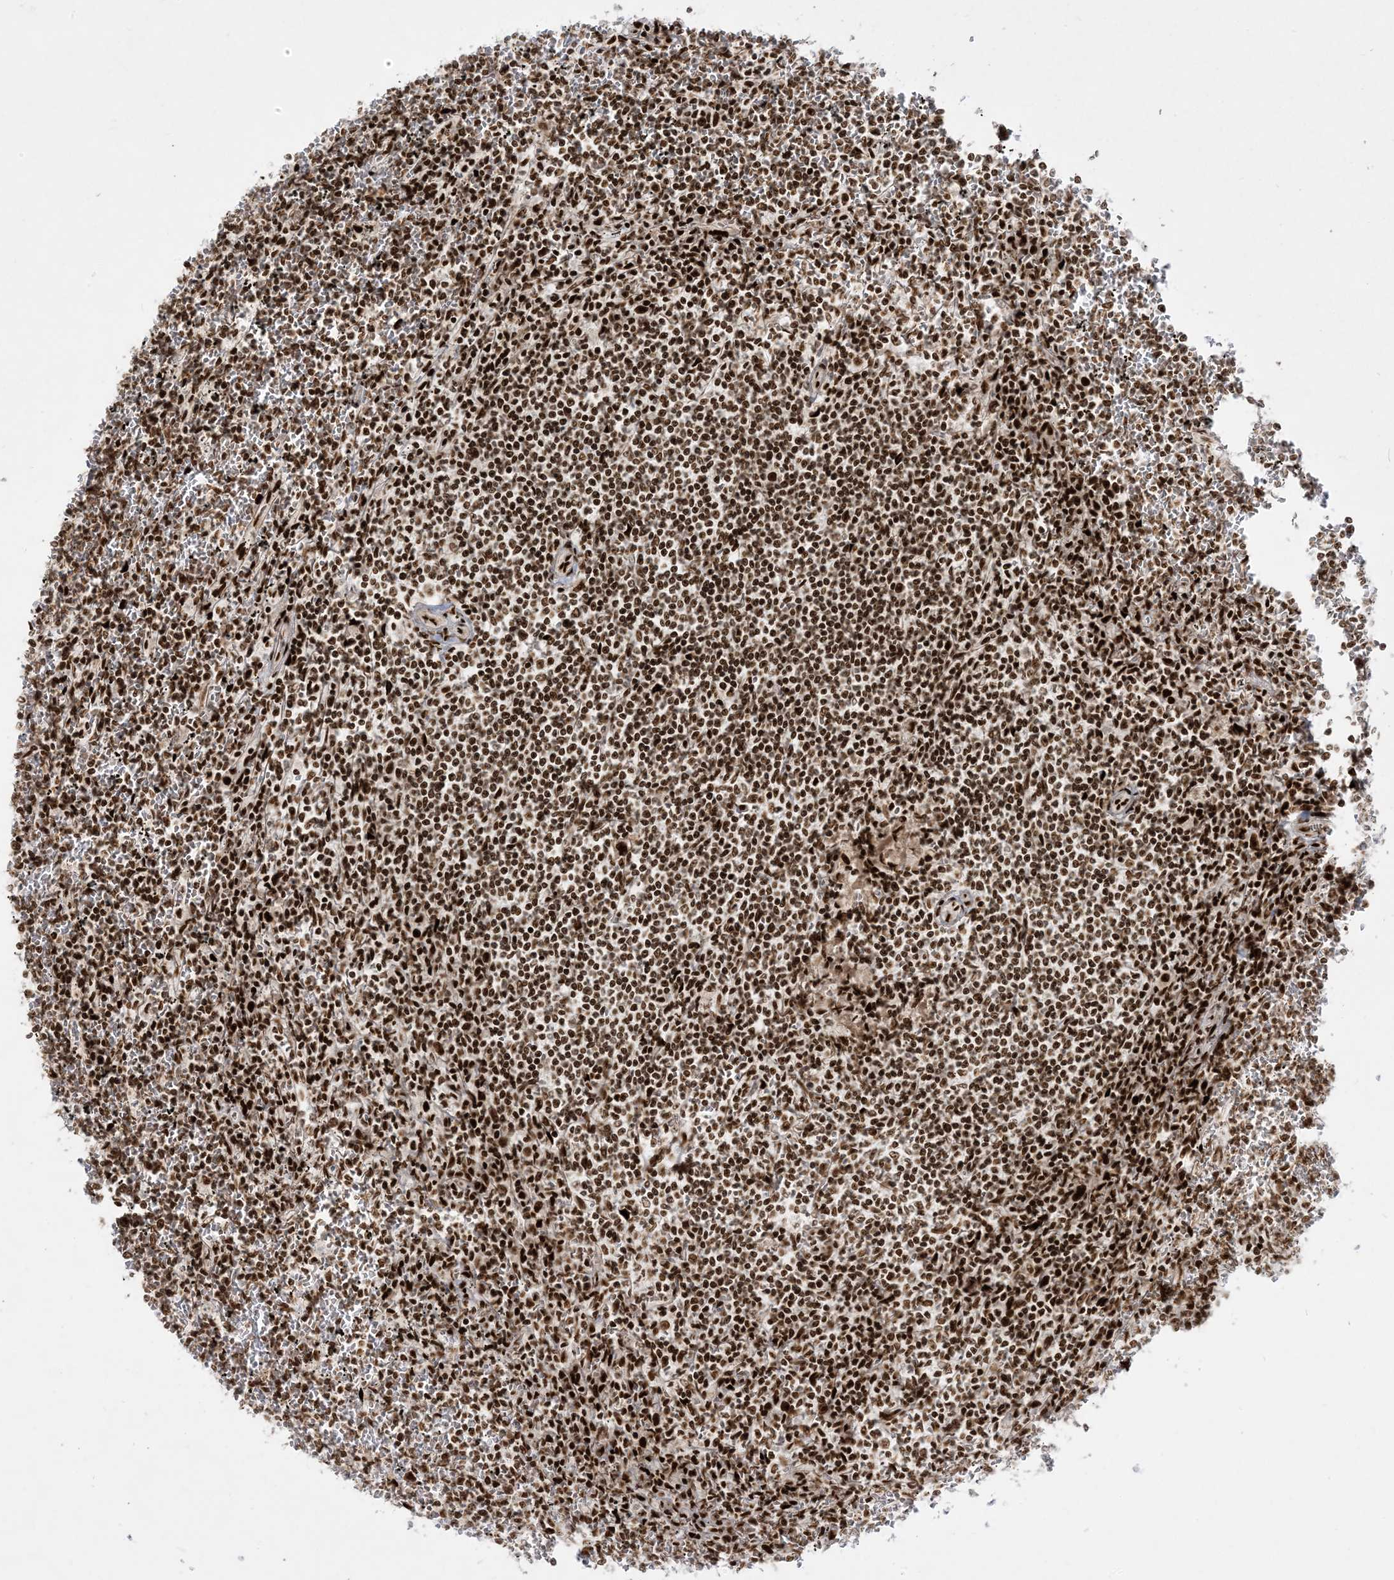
{"staining": {"intensity": "strong", "quantity": ">75%", "location": "nuclear"}, "tissue": "lymphoma", "cell_type": "Tumor cells", "image_type": "cancer", "snomed": [{"axis": "morphology", "description": "Malignant lymphoma, non-Hodgkin's type, Low grade"}, {"axis": "topography", "description": "Spleen"}], "caption": "IHC of low-grade malignant lymphoma, non-Hodgkin's type demonstrates high levels of strong nuclear staining in approximately >75% of tumor cells.", "gene": "RBM10", "patient": {"sex": "female", "age": 19}}